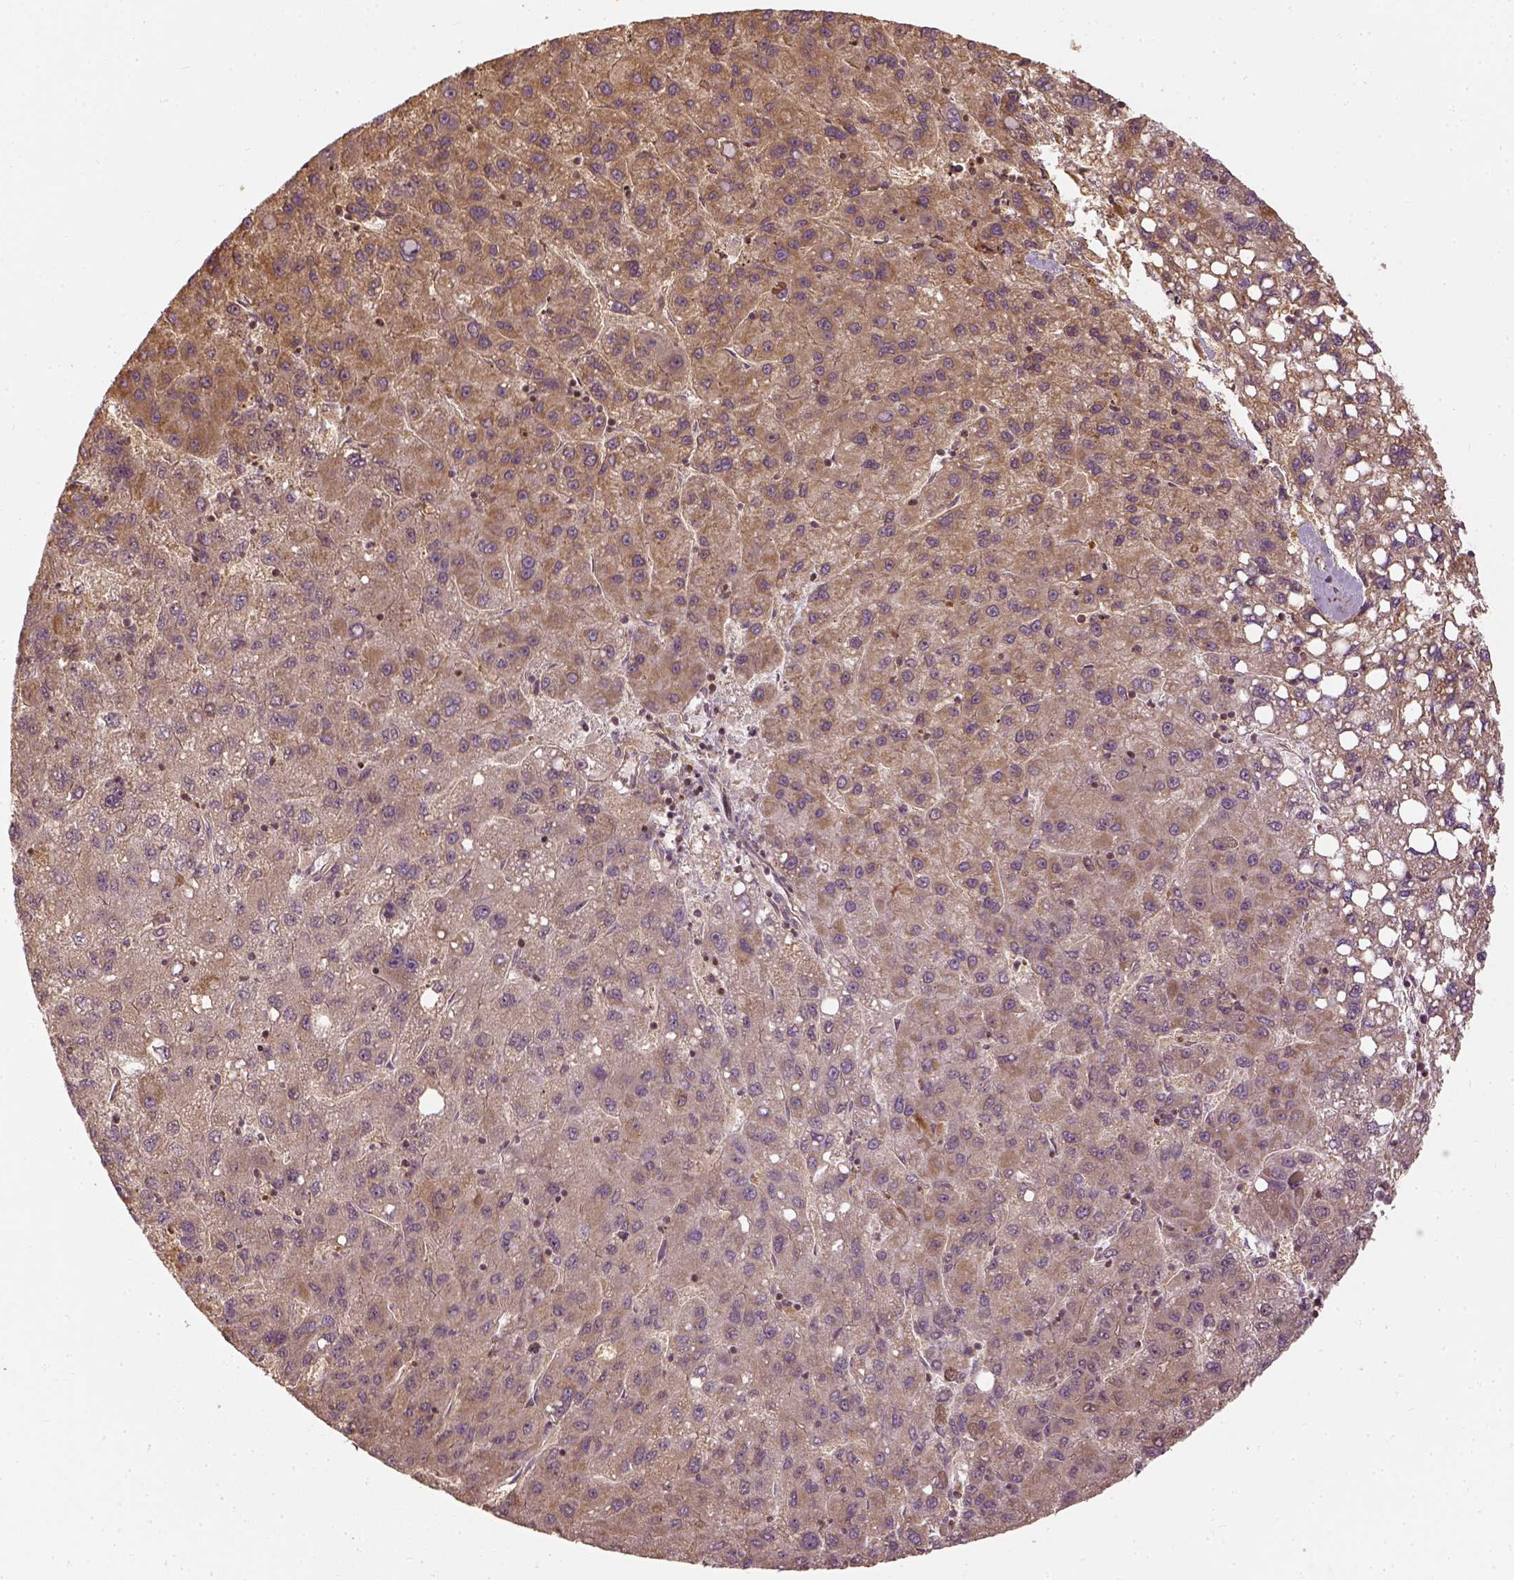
{"staining": {"intensity": "weak", "quantity": "25%-75%", "location": "cytoplasmic/membranous"}, "tissue": "liver cancer", "cell_type": "Tumor cells", "image_type": "cancer", "snomed": [{"axis": "morphology", "description": "Carcinoma, Hepatocellular, NOS"}, {"axis": "topography", "description": "Liver"}], "caption": "Immunohistochemical staining of human hepatocellular carcinoma (liver) exhibits weak cytoplasmic/membranous protein positivity in about 25%-75% of tumor cells.", "gene": "VEGFA", "patient": {"sex": "female", "age": 82}}